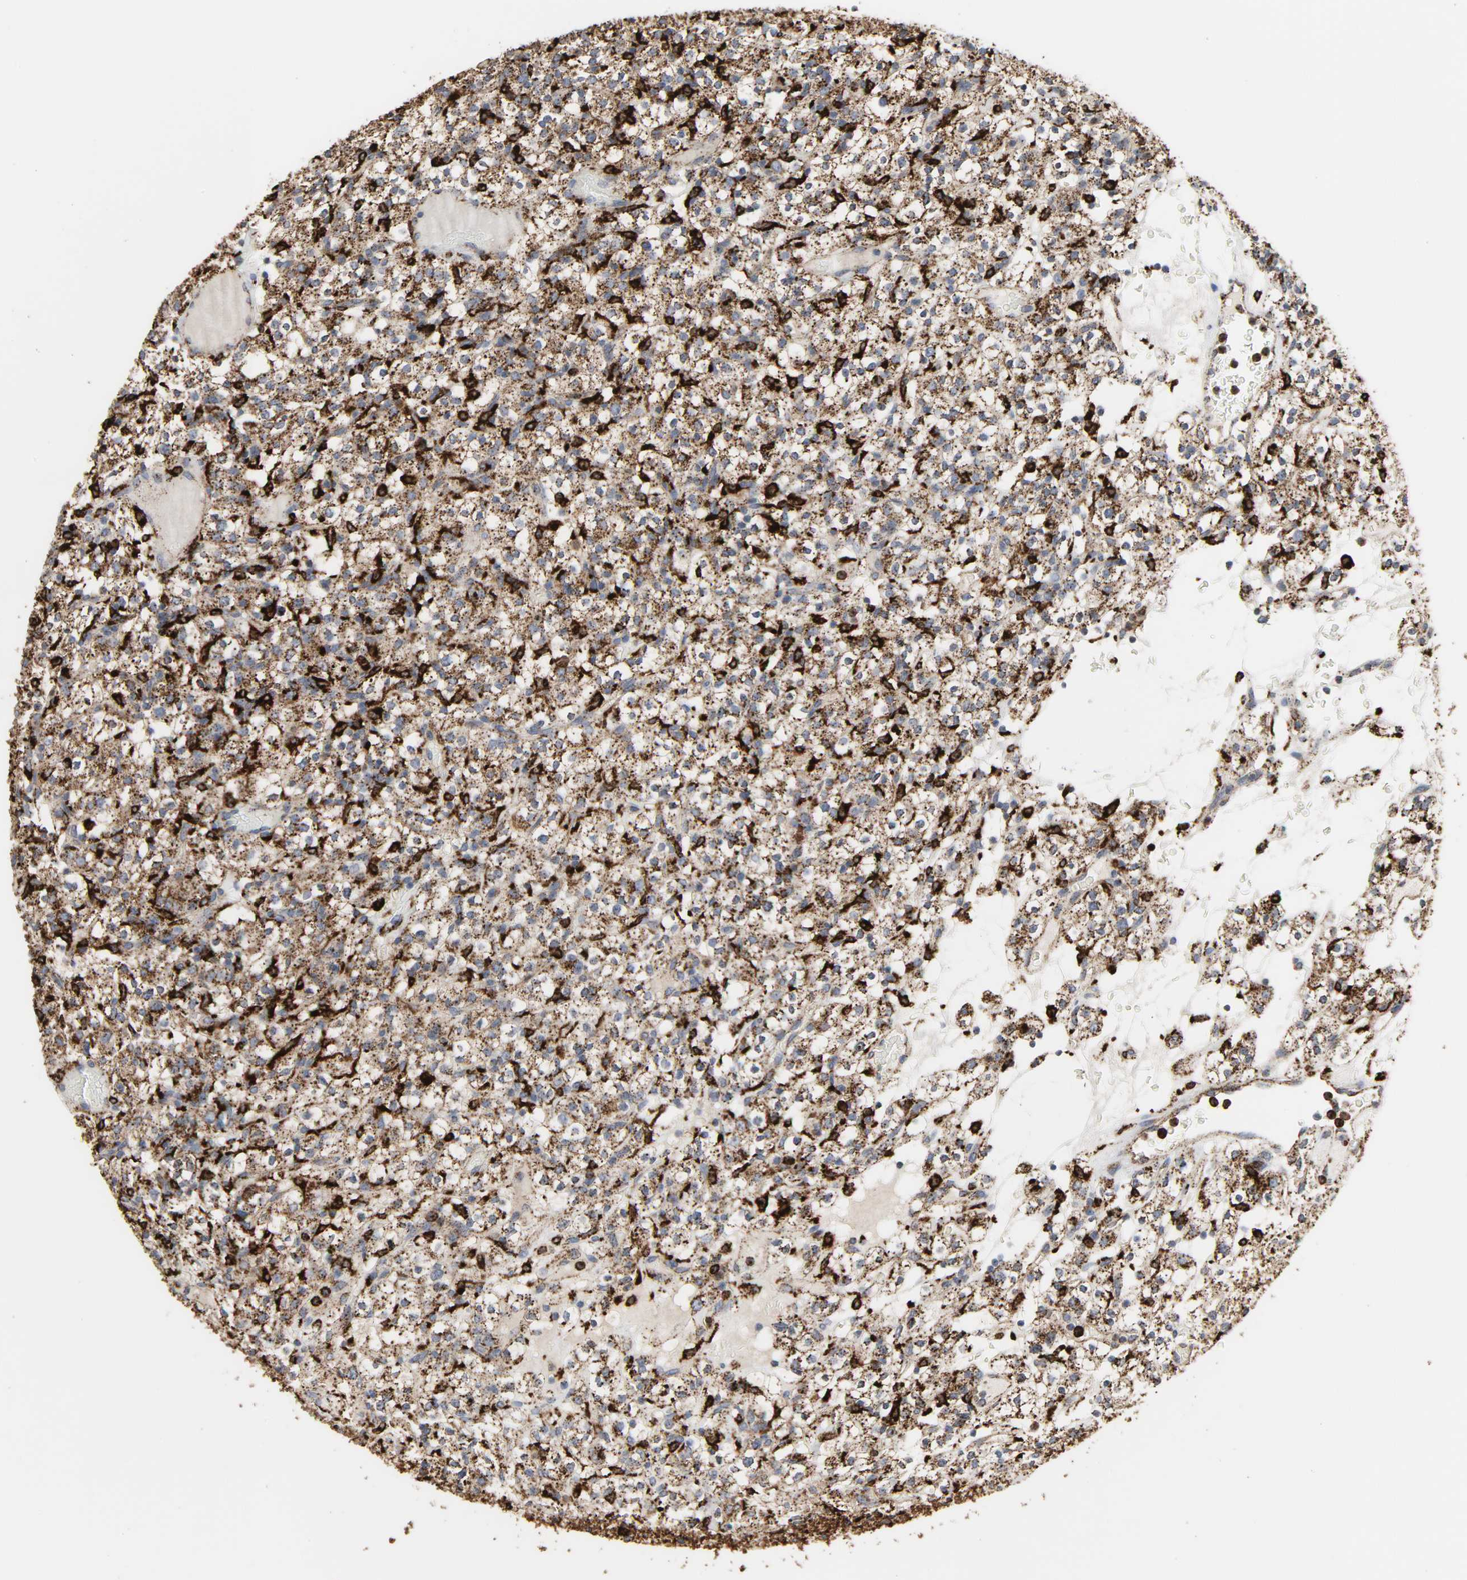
{"staining": {"intensity": "strong", "quantity": ">75%", "location": "cytoplasmic/membranous"}, "tissue": "renal cancer", "cell_type": "Tumor cells", "image_type": "cancer", "snomed": [{"axis": "morphology", "description": "Normal tissue, NOS"}, {"axis": "morphology", "description": "Adenocarcinoma, NOS"}, {"axis": "topography", "description": "Kidney"}], "caption": "An image of renal cancer stained for a protein reveals strong cytoplasmic/membranous brown staining in tumor cells. The protein of interest is shown in brown color, while the nuclei are stained blue.", "gene": "PSAP", "patient": {"sex": "female", "age": 72}}